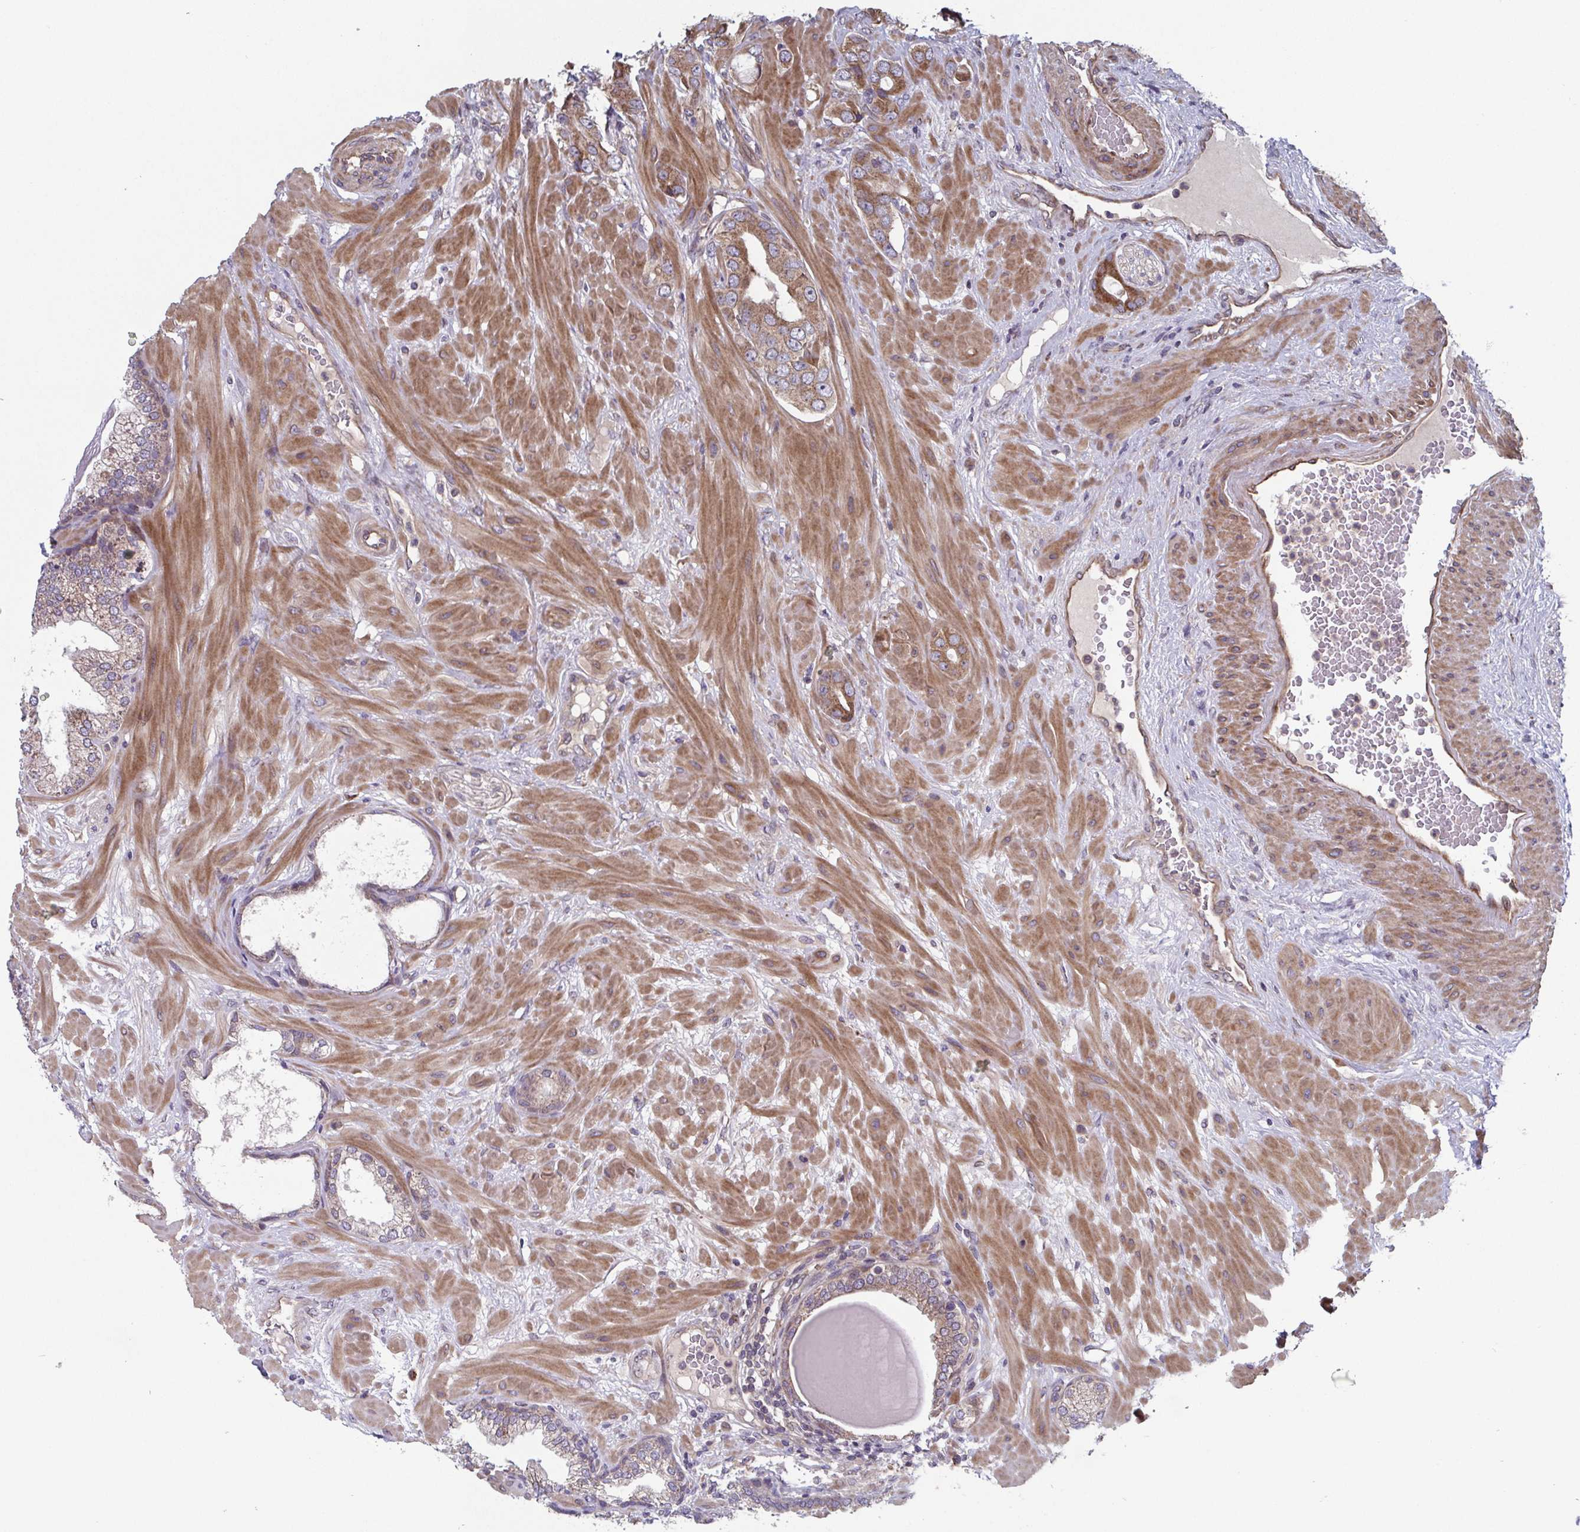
{"staining": {"intensity": "moderate", "quantity": ">75%", "location": "cytoplasmic/membranous"}, "tissue": "prostate cancer", "cell_type": "Tumor cells", "image_type": "cancer", "snomed": [{"axis": "morphology", "description": "Adenocarcinoma, Low grade"}, {"axis": "topography", "description": "Prostate"}], "caption": "This is a micrograph of immunohistochemistry (IHC) staining of prostate adenocarcinoma (low-grade), which shows moderate staining in the cytoplasmic/membranous of tumor cells.", "gene": "COPB1", "patient": {"sex": "male", "age": 57}}